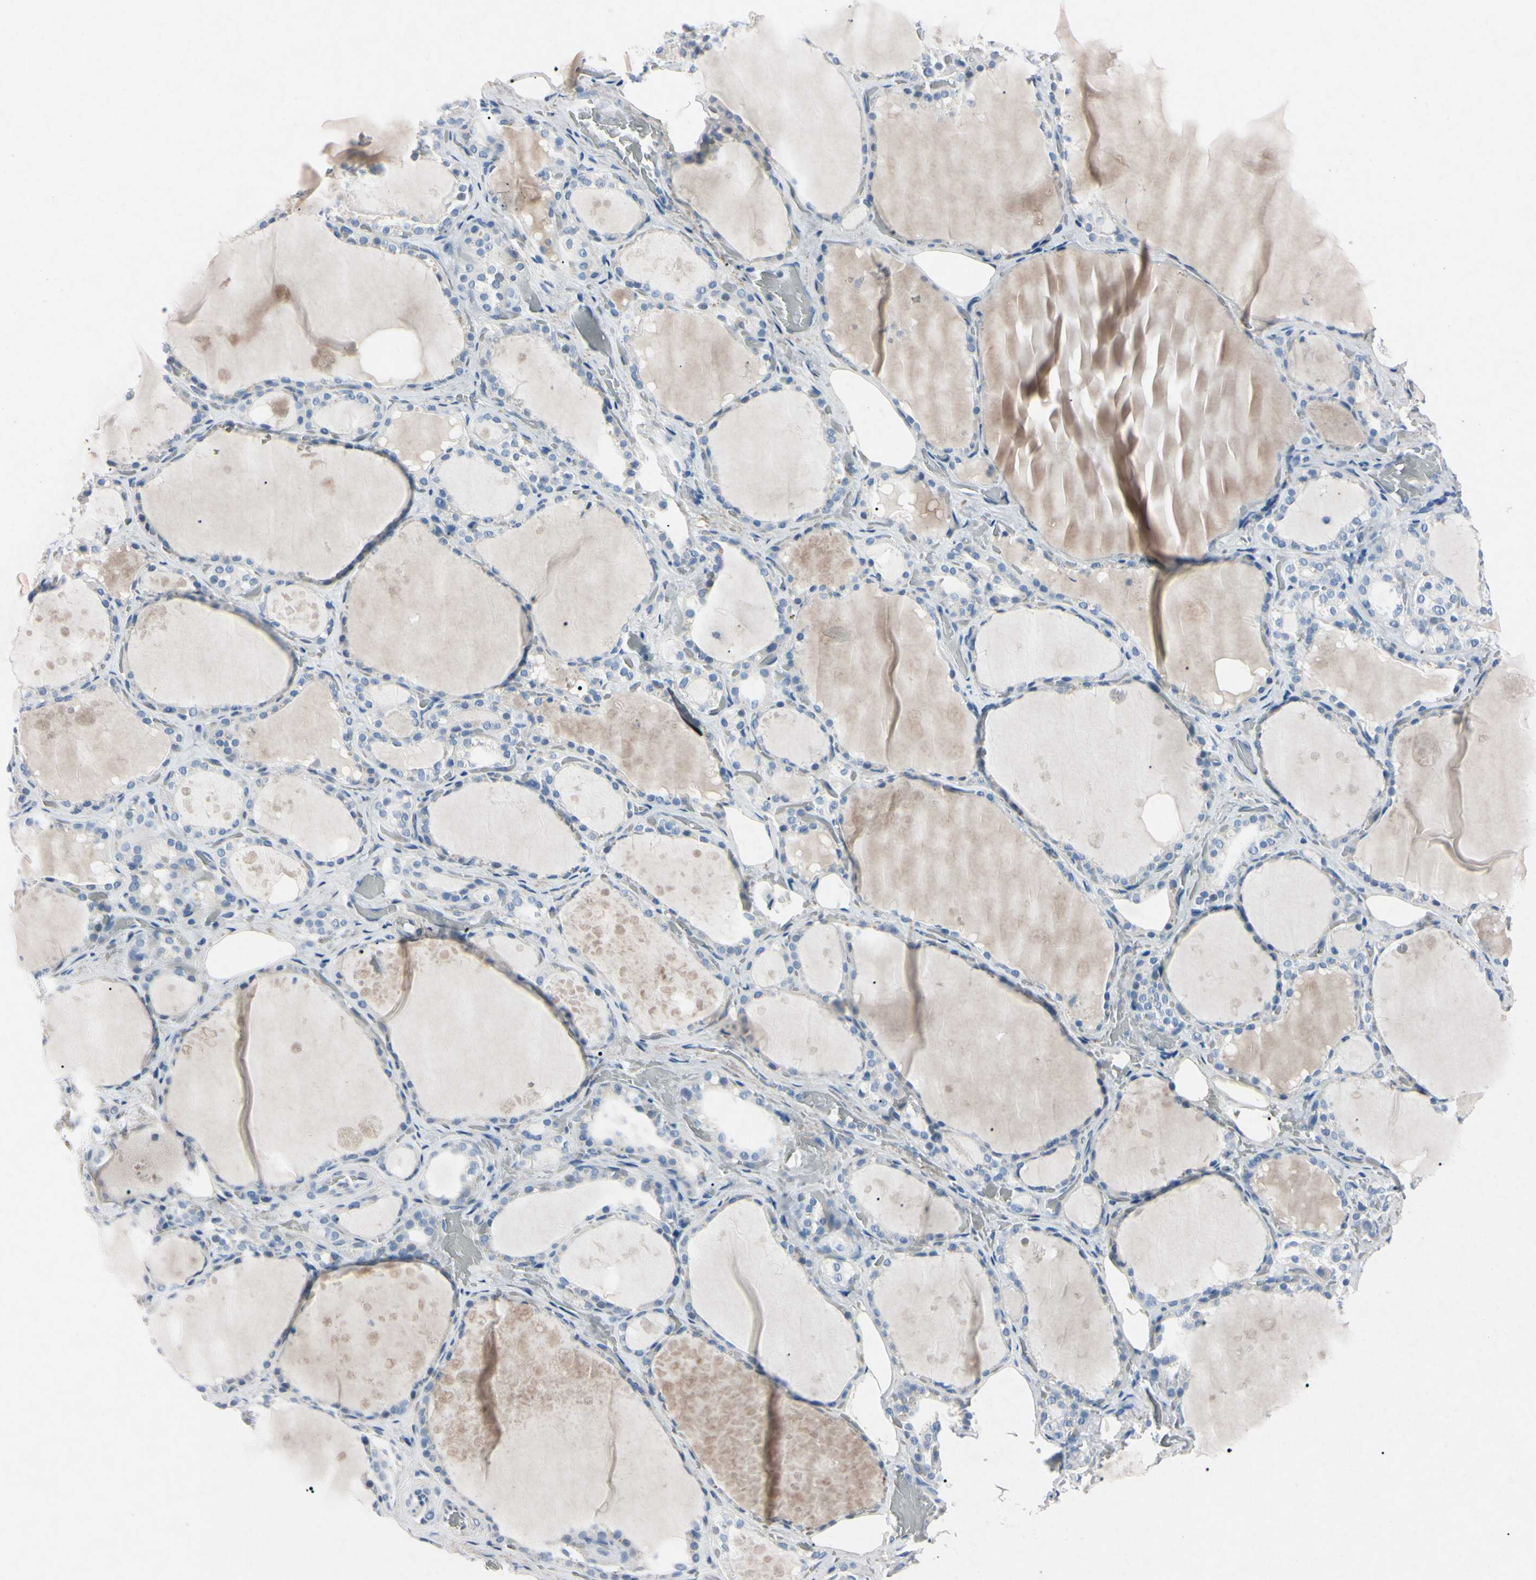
{"staining": {"intensity": "negative", "quantity": "none", "location": "none"}, "tissue": "thyroid gland", "cell_type": "Glandular cells", "image_type": "normal", "snomed": [{"axis": "morphology", "description": "Normal tissue, NOS"}, {"axis": "topography", "description": "Thyroid gland"}], "caption": "This image is of unremarkable thyroid gland stained with immunohistochemistry to label a protein in brown with the nuclei are counter-stained blue. There is no staining in glandular cells.", "gene": "ELN", "patient": {"sex": "male", "age": 61}}